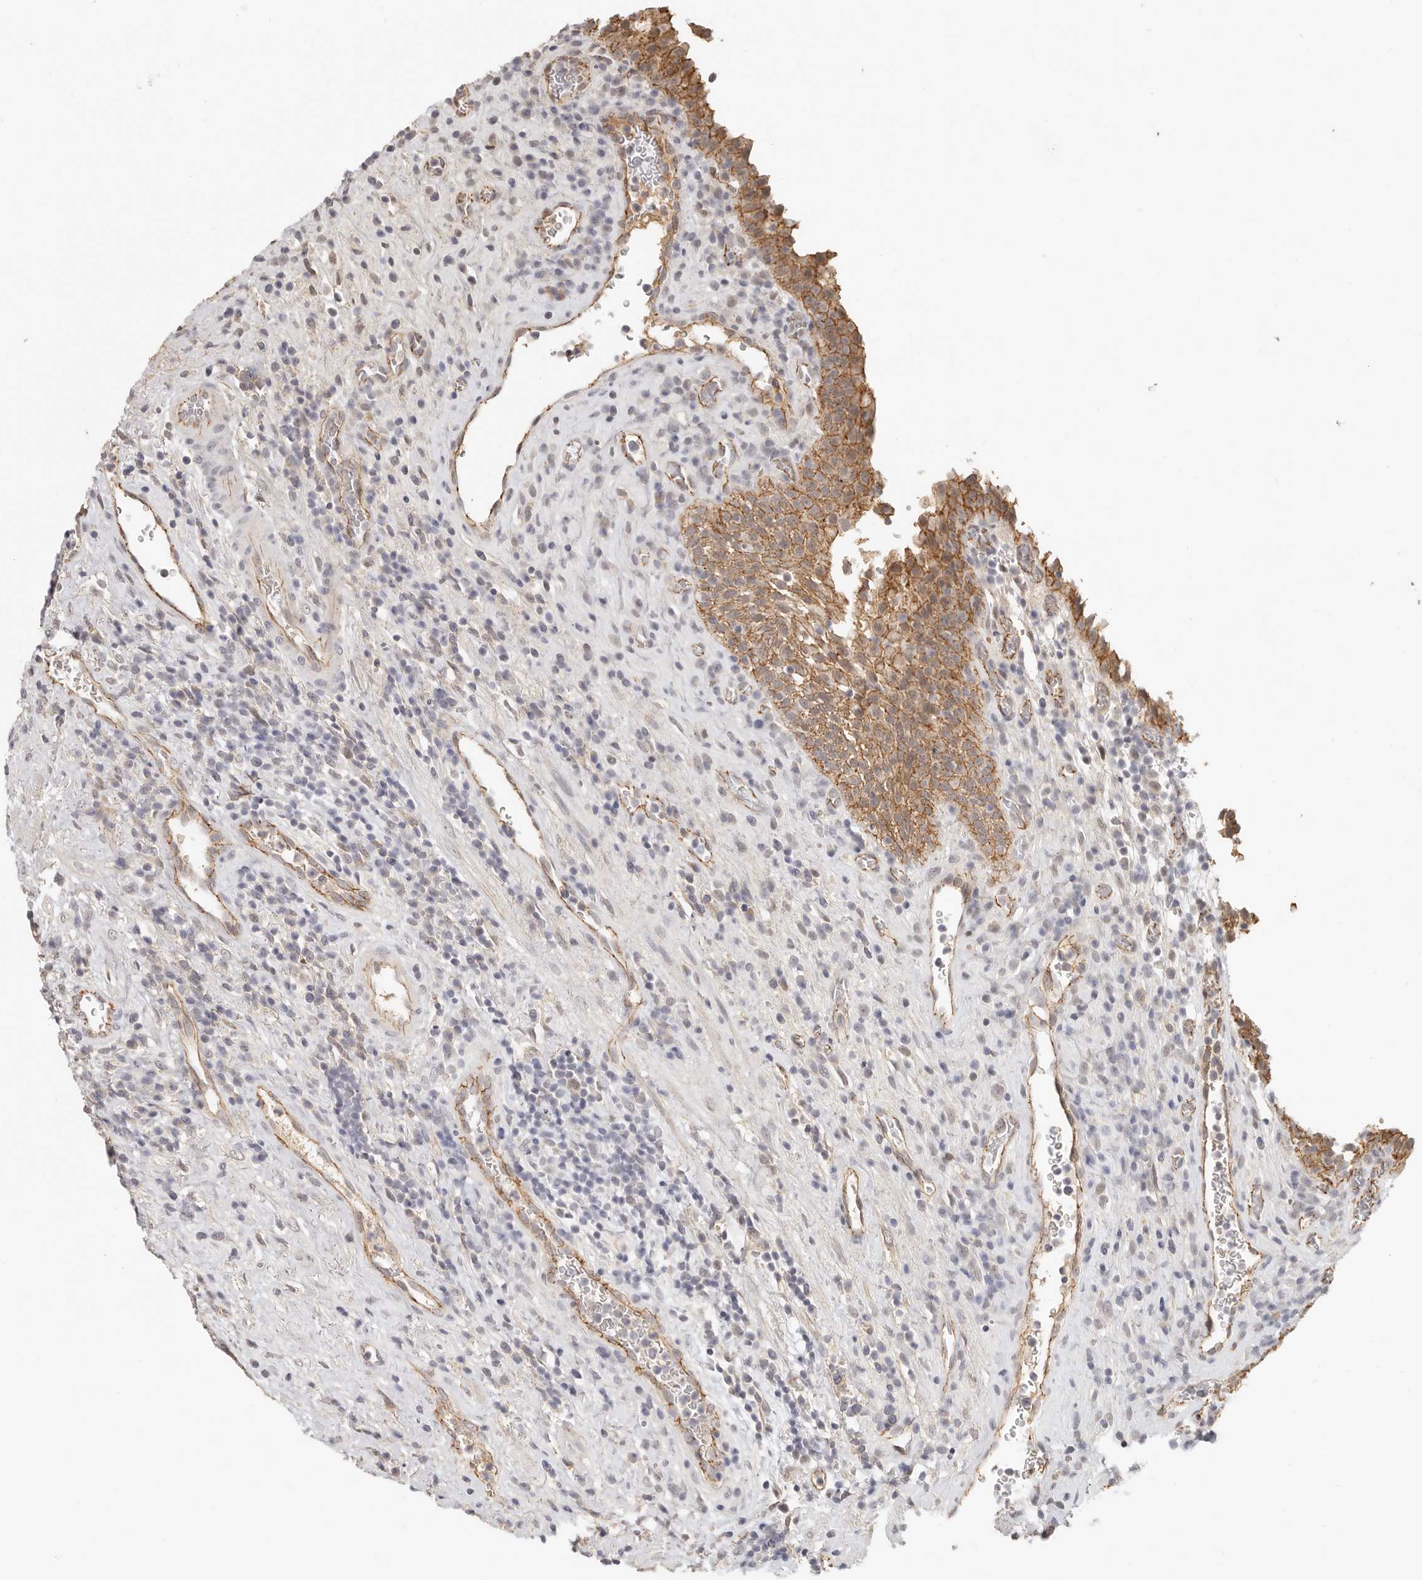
{"staining": {"intensity": "moderate", "quantity": ">75%", "location": "cytoplasmic/membranous"}, "tissue": "urinary bladder", "cell_type": "Urothelial cells", "image_type": "normal", "snomed": [{"axis": "morphology", "description": "Normal tissue, NOS"}, {"axis": "morphology", "description": "Inflammation, NOS"}, {"axis": "topography", "description": "Urinary bladder"}], "caption": "Benign urinary bladder reveals moderate cytoplasmic/membranous positivity in about >75% of urothelial cells The staining is performed using DAB brown chromogen to label protein expression. The nuclei are counter-stained blue using hematoxylin..", "gene": "ANXA9", "patient": {"sex": "female", "age": 75}}